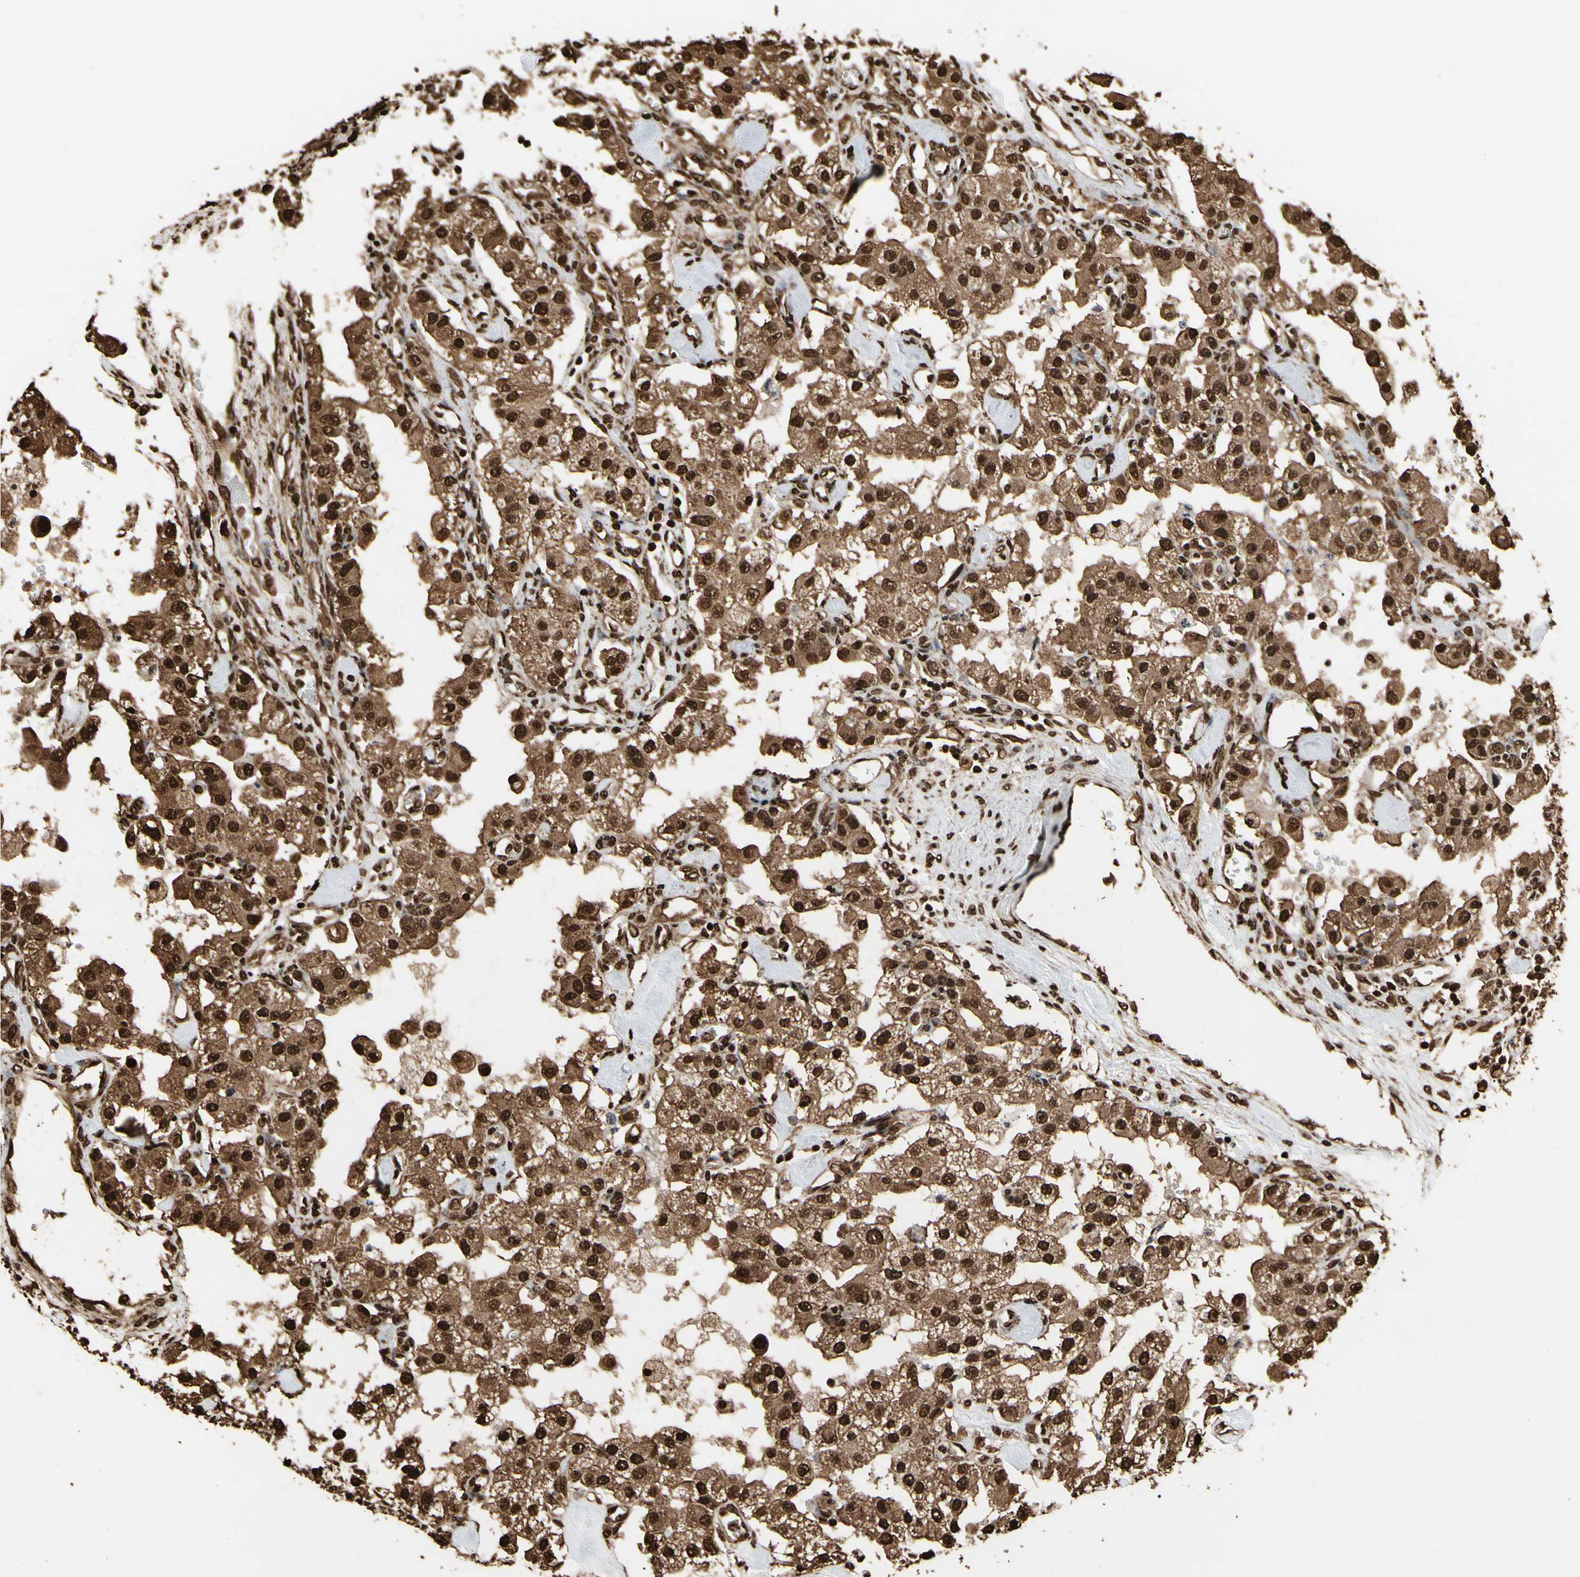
{"staining": {"intensity": "strong", "quantity": ">75%", "location": "cytoplasmic/membranous,nuclear"}, "tissue": "carcinoid", "cell_type": "Tumor cells", "image_type": "cancer", "snomed": [{"axis": "morphology", "description": "Carcinoid, malignant, NOS"}, {"axis": "topography", "description": "Pancreas"}], "caption": "Immunohistochemistry (IHC) staining of carcinoid, which reveals high levels of strong cytoplasmic/membranous and nuclear staining in approximately >75% of tumor cells indicating strong cytoplasmic/membranous and nuclear protein positivity. The staining was performed using DAB (3,3'-diaminobenzidine) (brown) for protein detection and nuclei were counterstained in hematoxylin (blue).", "gene": "HNRNPK", "patient": {"sex": "male", "age": 41}}